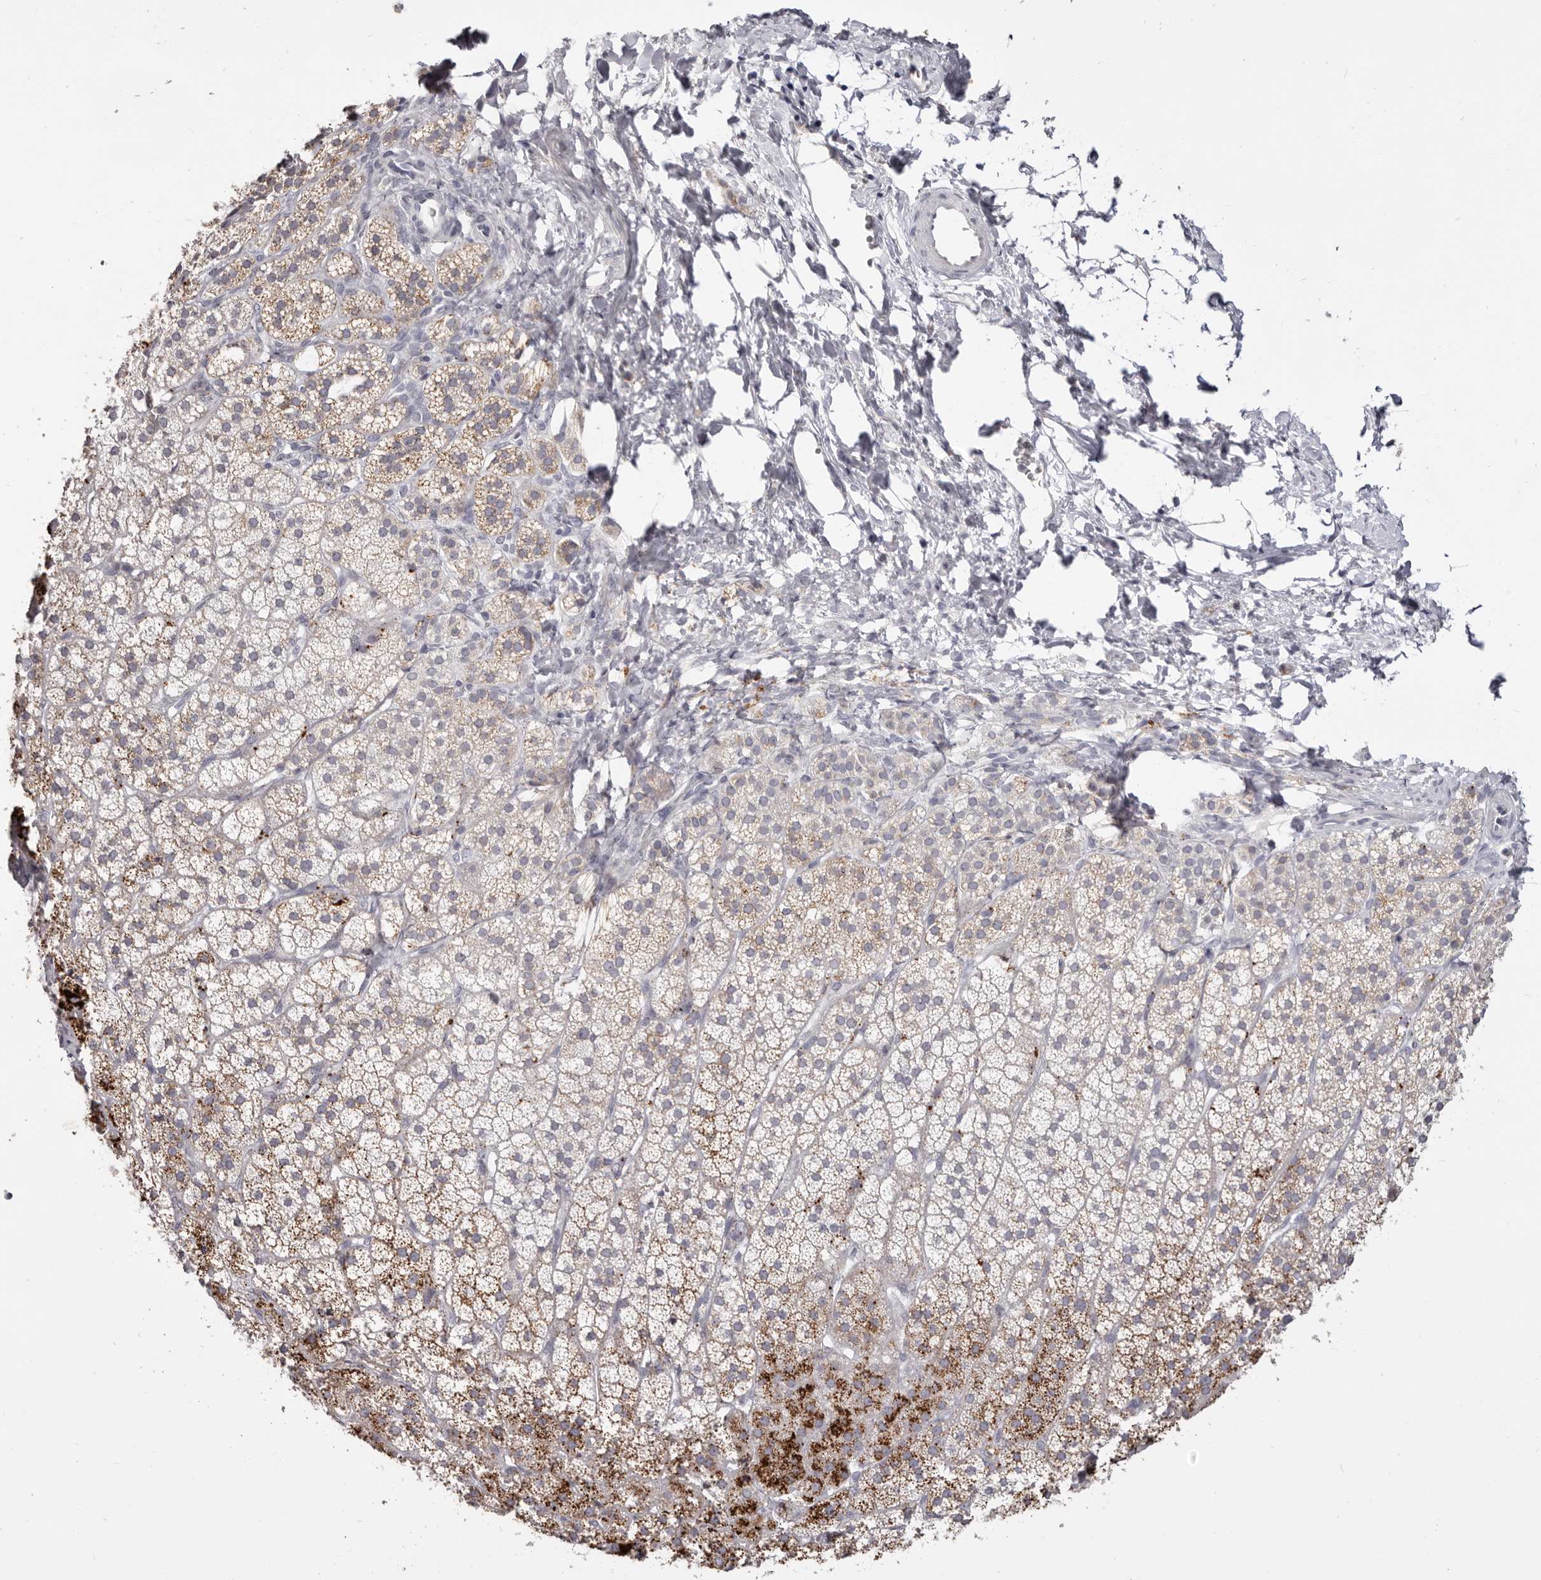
{"staining": {"intensity": "strong", "quantity": "25%-75%", "location": "cytoplasmic/membranous"}, "tissue": "adrenal gland", "cell_type": "Glandular cells", "image_type": "normal", "snomed": [{"axis": "morphology", "description": "Normal tissue, NOS"}, {"axis": "topography", "description": "Adrenal gland"}], "caption": "A brown stain shows strong cytoplasmic/membranous expression of a protein in glandular cells of benign adrenal gland.", "gene": "PCDHB6", "patient": {"sex": "female", "age": 44}}